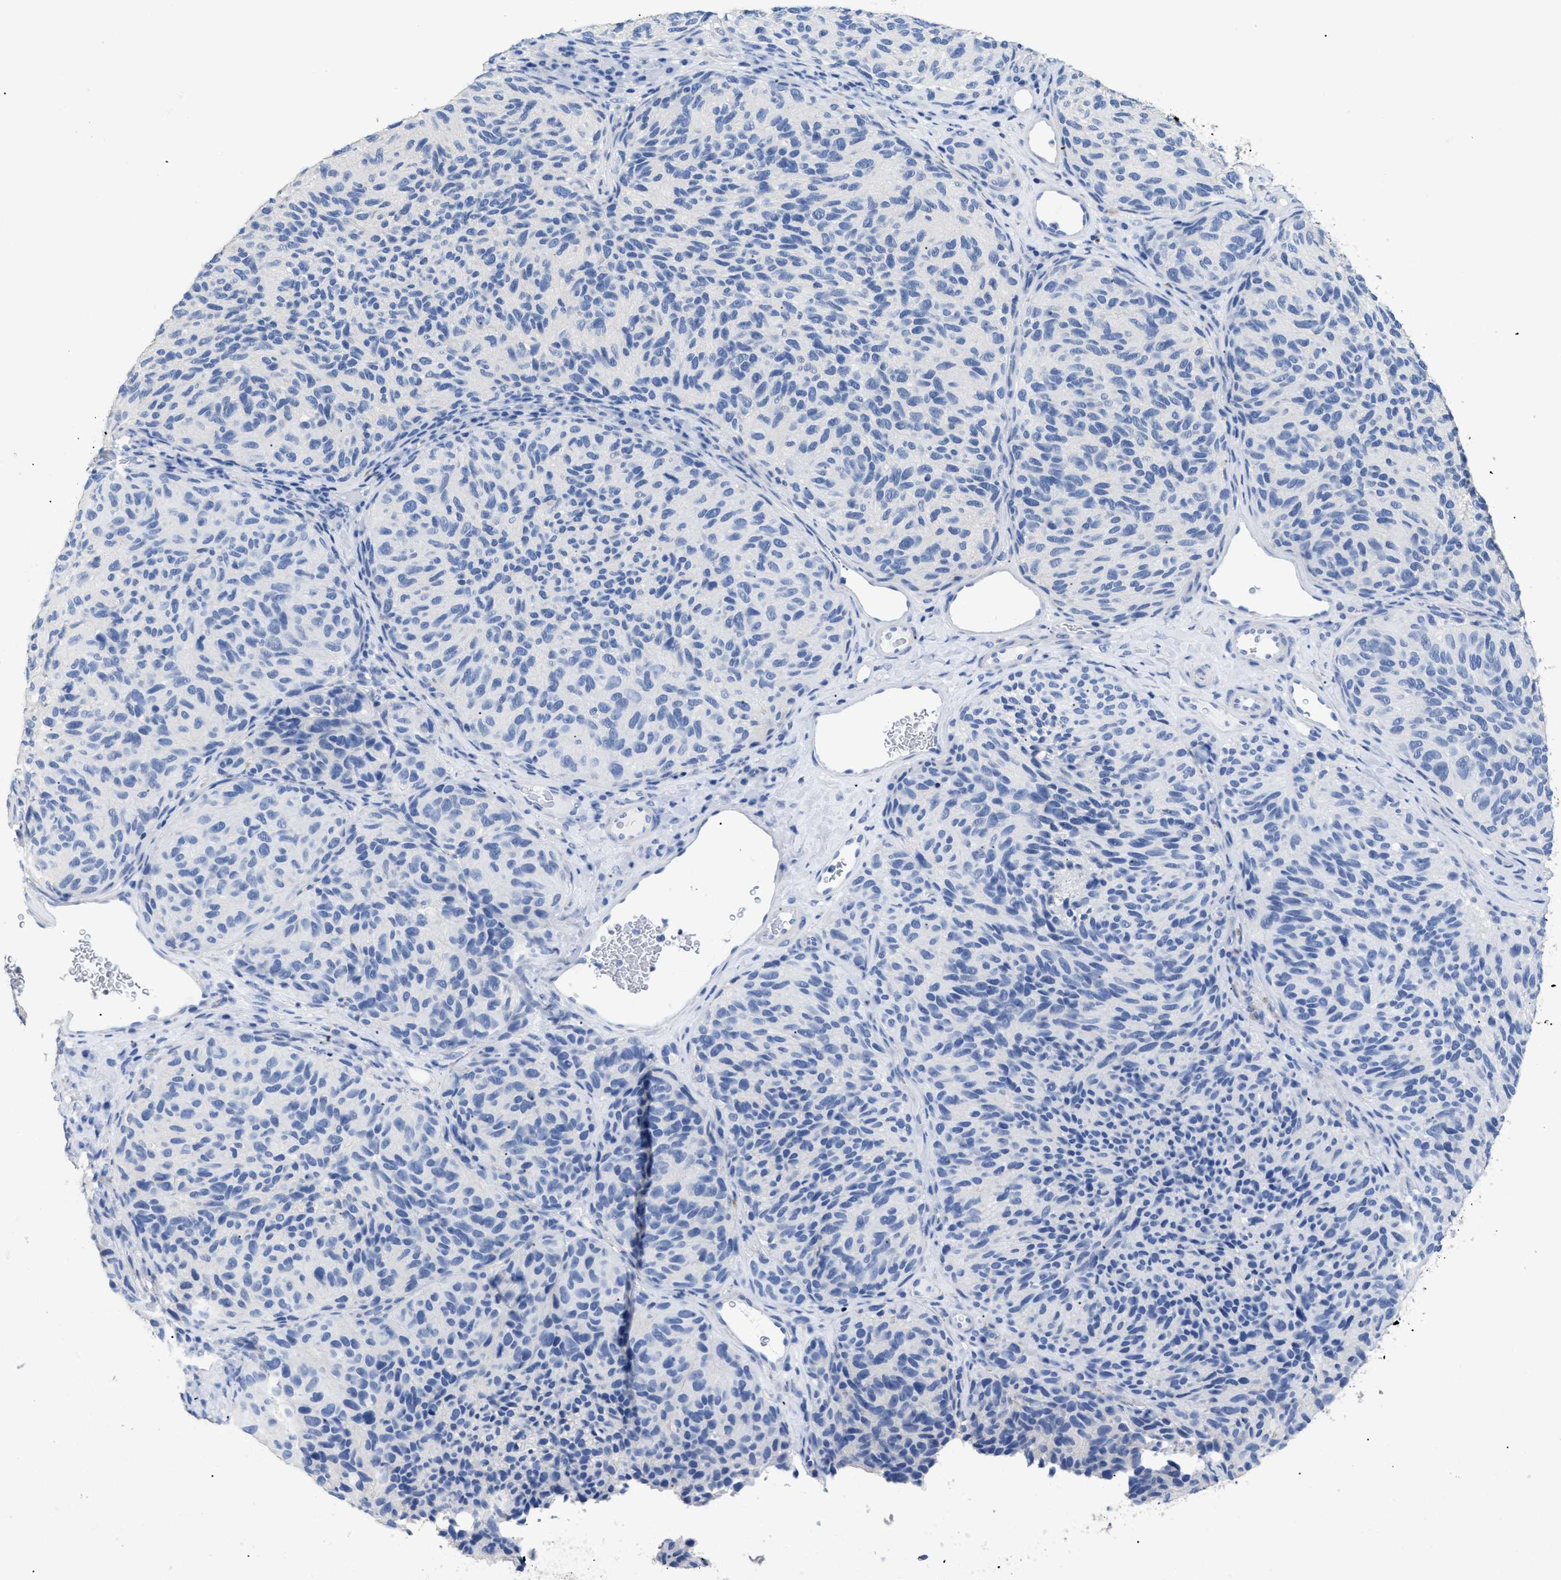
{"staining": {"intensity": "negative", "quantity": "none", "location": "none"}, "tissue": "melanoma", "cell_type": "Tumor cells", "image_type": "cancer", "snomed": [{"axis": "morphology", "description": "Malignant melanoma, NOS"}, {"axis": "topography", "description": "Skin"}], "caption": "Tumor cells show no significant expression in malignant melanoma. The staining was performed using DAB (3,3'-diaminobenzidine) to visualize the protein expression in brown, while the nuclei were stained in blue with hematoxylin (Magnification: 20x).", "gene": "DLC1", "patient": {"sex": "female", "age": 73}}